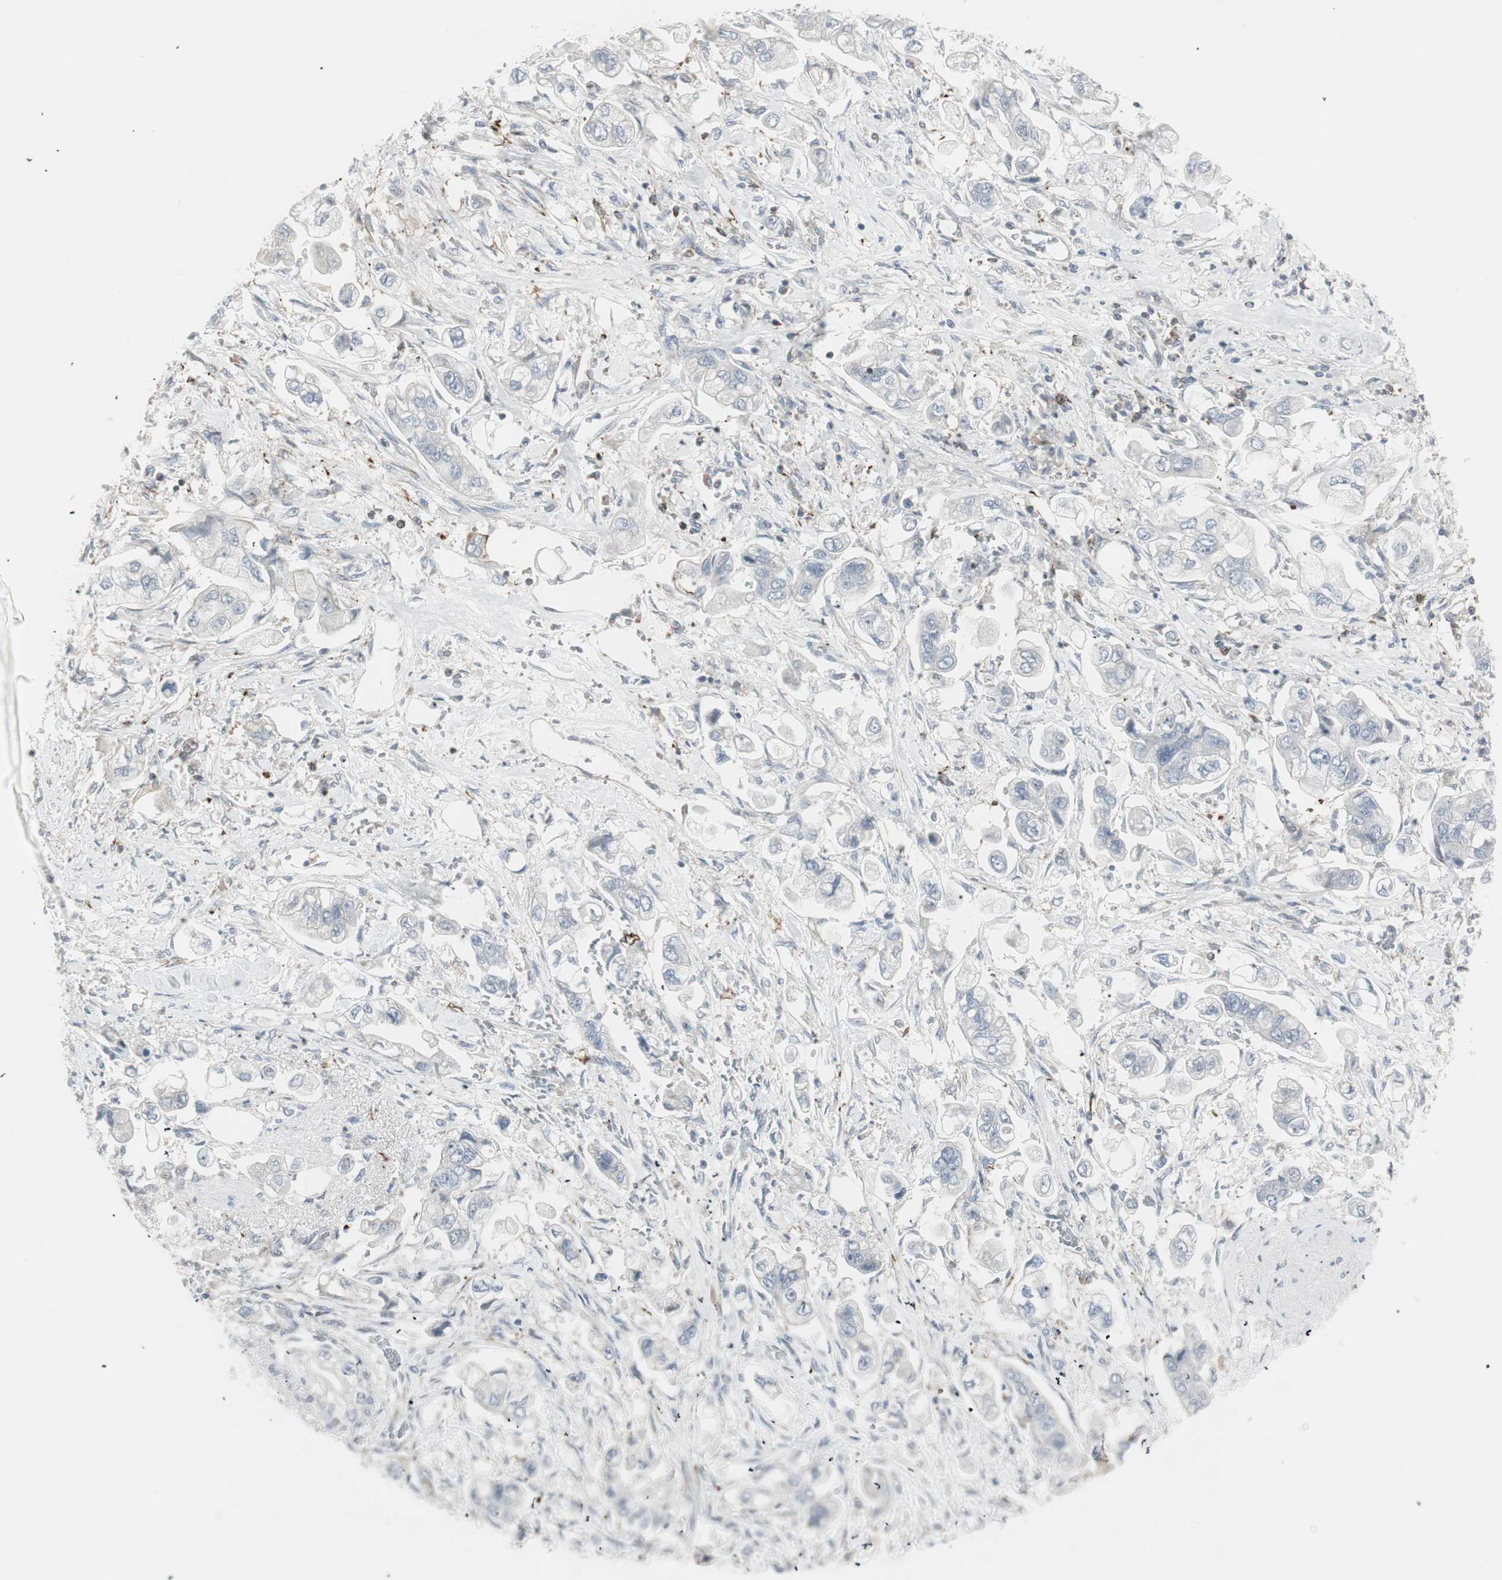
{"staining": {"intensity": "negative", "quantity": "none", "location": "none"}, "tissue": "stomach cancer", "cell_type": "Tumor cells", "image_type": "cancer", "snomed": [{"axis": "morphology", "description": "Adenocarcinoma, NOS"}, {"axis": "topography", "description": "Stomach"}], "caption": "DAB immunohistochemical staining of stomach cancer (adenocarcinoma) exhibits no significant positivity in tumor cells.", "gene": "MAP4K4", "patient": {"sex": "male", "age": 62}}